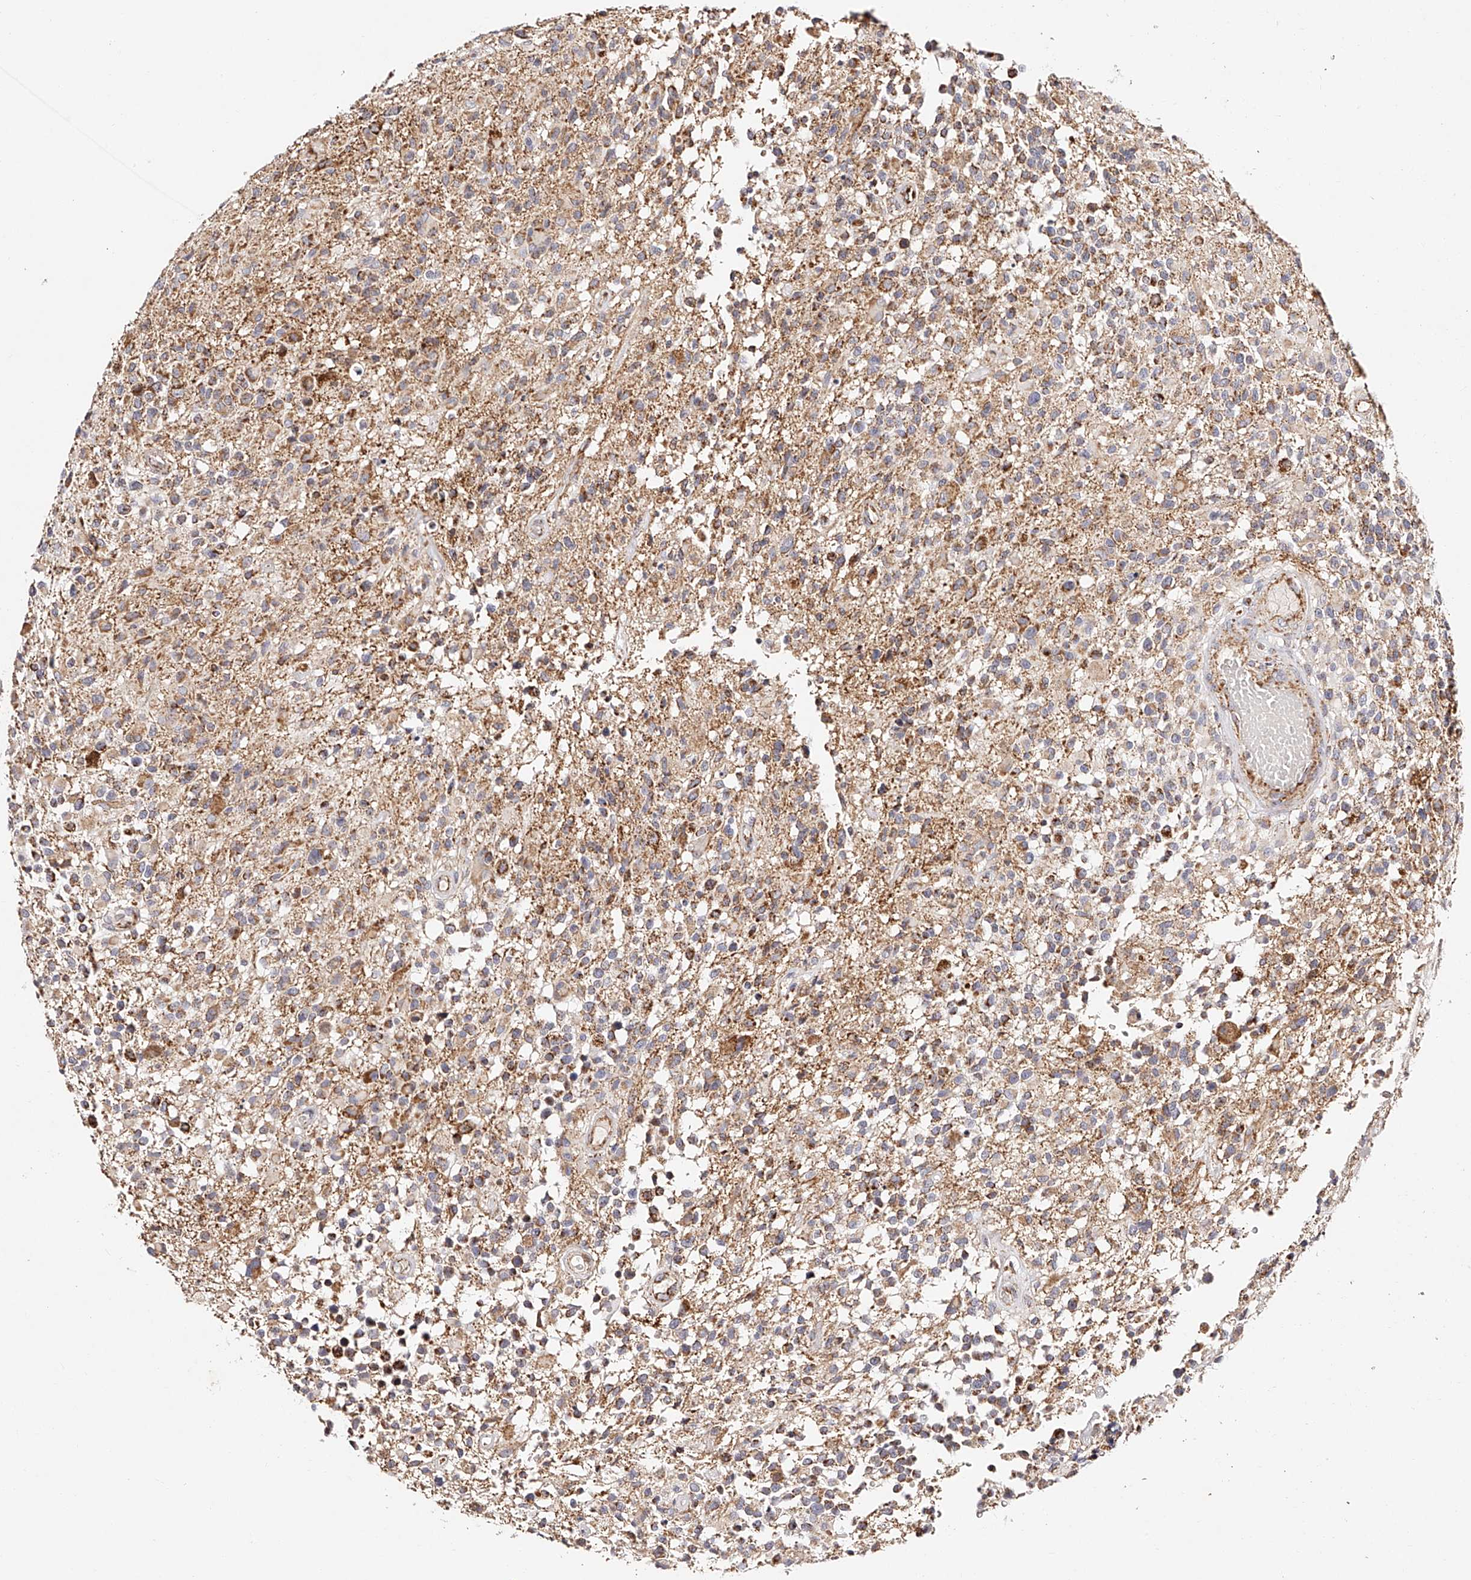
{"staining": {"intensity": "moderate", "quantity": ">75%", "location": "cytoplasmic/membranous"}, "tissue": "glioma", "cell_type": "Tumor cells", "image_type": "cancer", "snomed": [{"axis": "morphology", "description": "Glioma, malignant, High grade"}, {"axis": "morphology", "description": "Glioblastoma, NOS"}, {"axis": "topography", "description": "Brain"}], "caption": "Protein analysis of malignant glioma (high-grade) tissue demonstrates moderate cytoplasmic/membranous expression in about >75% of tumor cells.", "gene": "NDUFV3", "patient": {"sex": "male", "age": 60}}